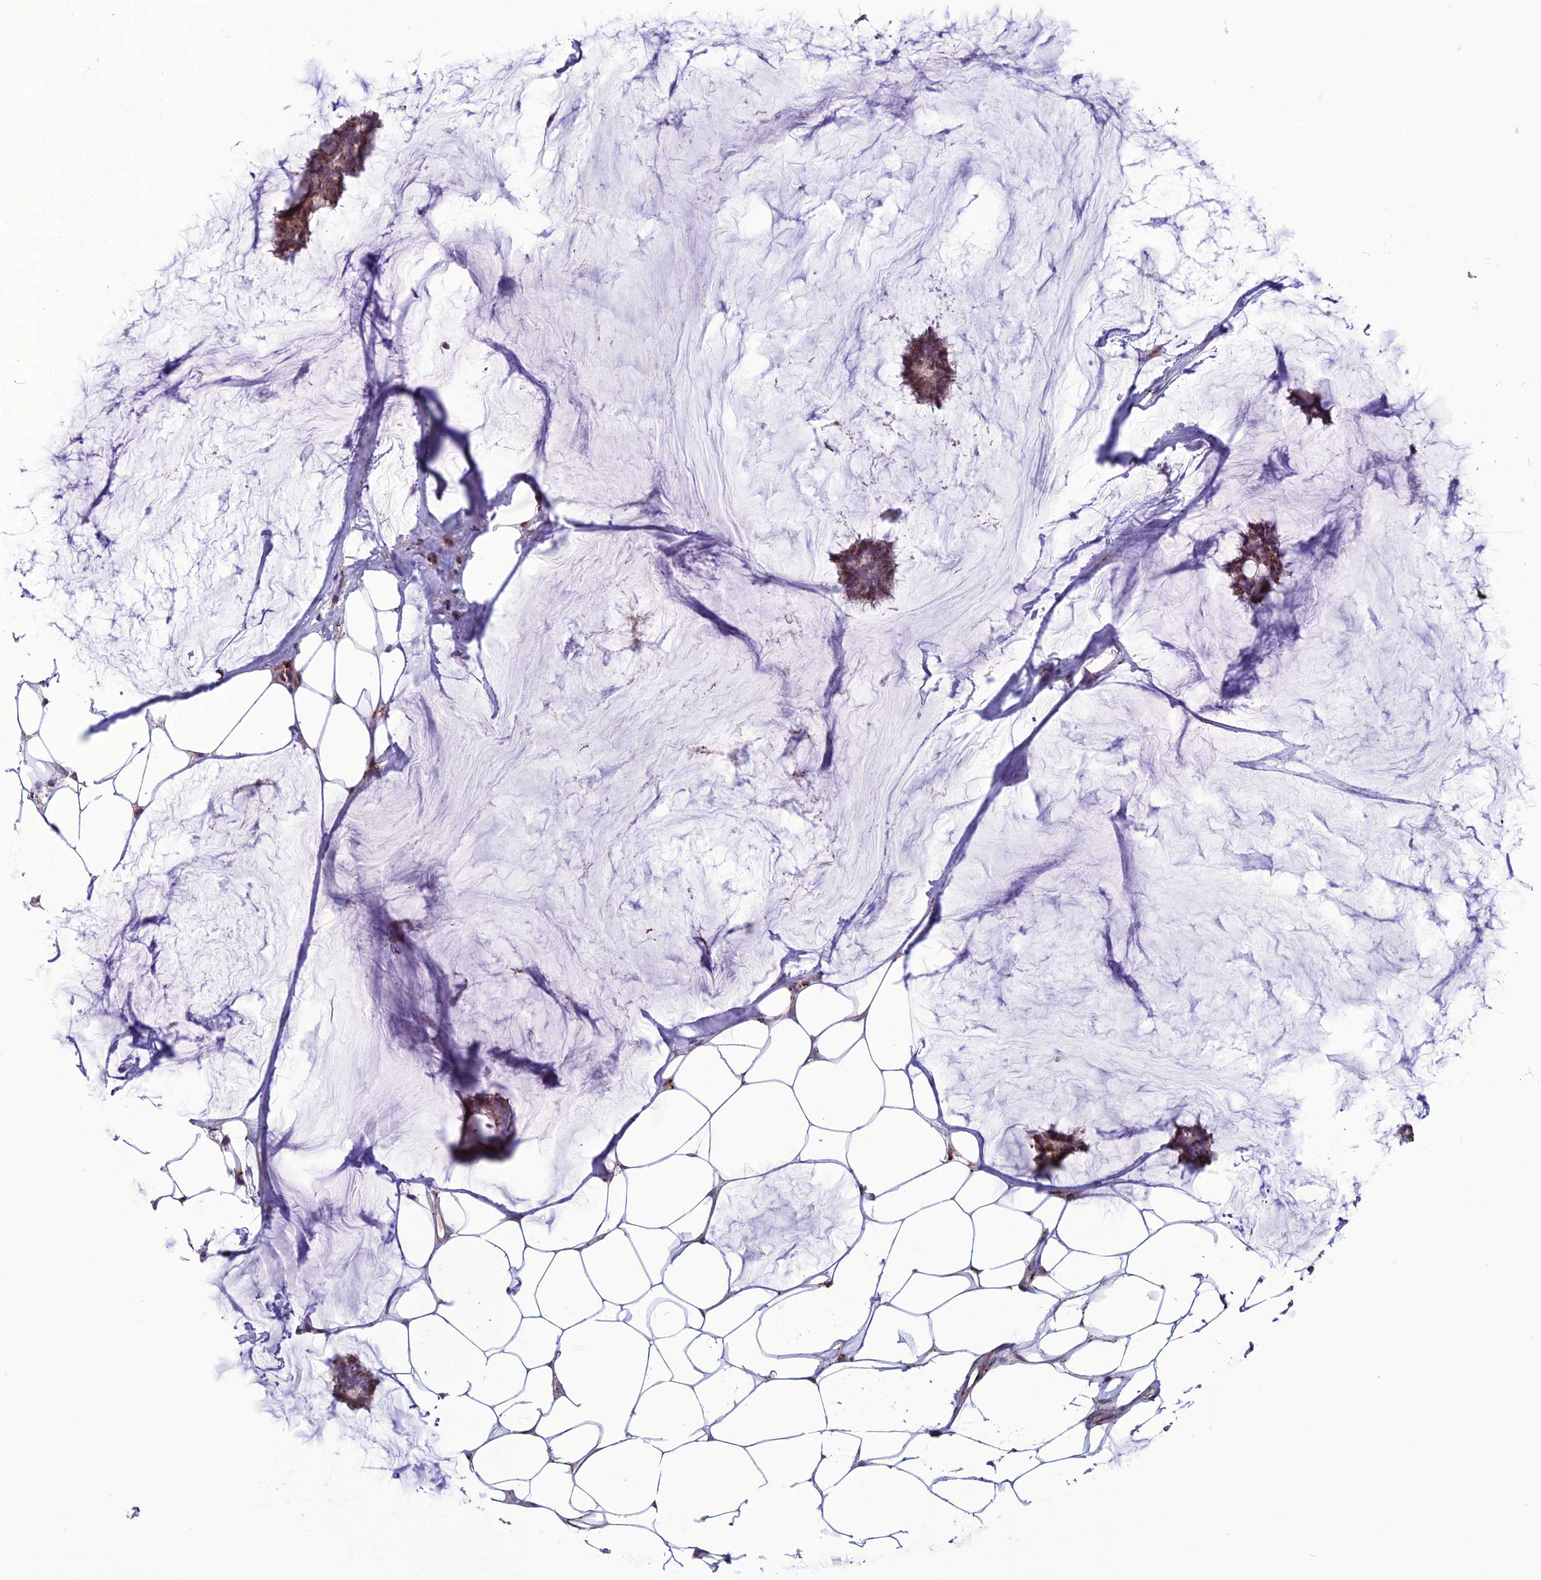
{"staining": {"intensity": "strong", "quantity": "25%-75%", "location": "cytoplasmic/membranous"}, "tissue": "breast cancer", "cell_type": "Tumor cells", "image_type": "cancer", "snomed": [{"axis": "morphology", "description": "Duct carcinoma"}, {"axis": "topography", "description": "Breast"}], "caption": "Tumor cells show high levels of strong cytoplasmic/membranous expression in about 25%-75% of cells in infiltrating ductal carcinoma (breast). (Brightfield microscopy of DAB IHC at high magnification).", "gene": "PLEKHA4", "patient": {"sex": "female", "age": 93}}